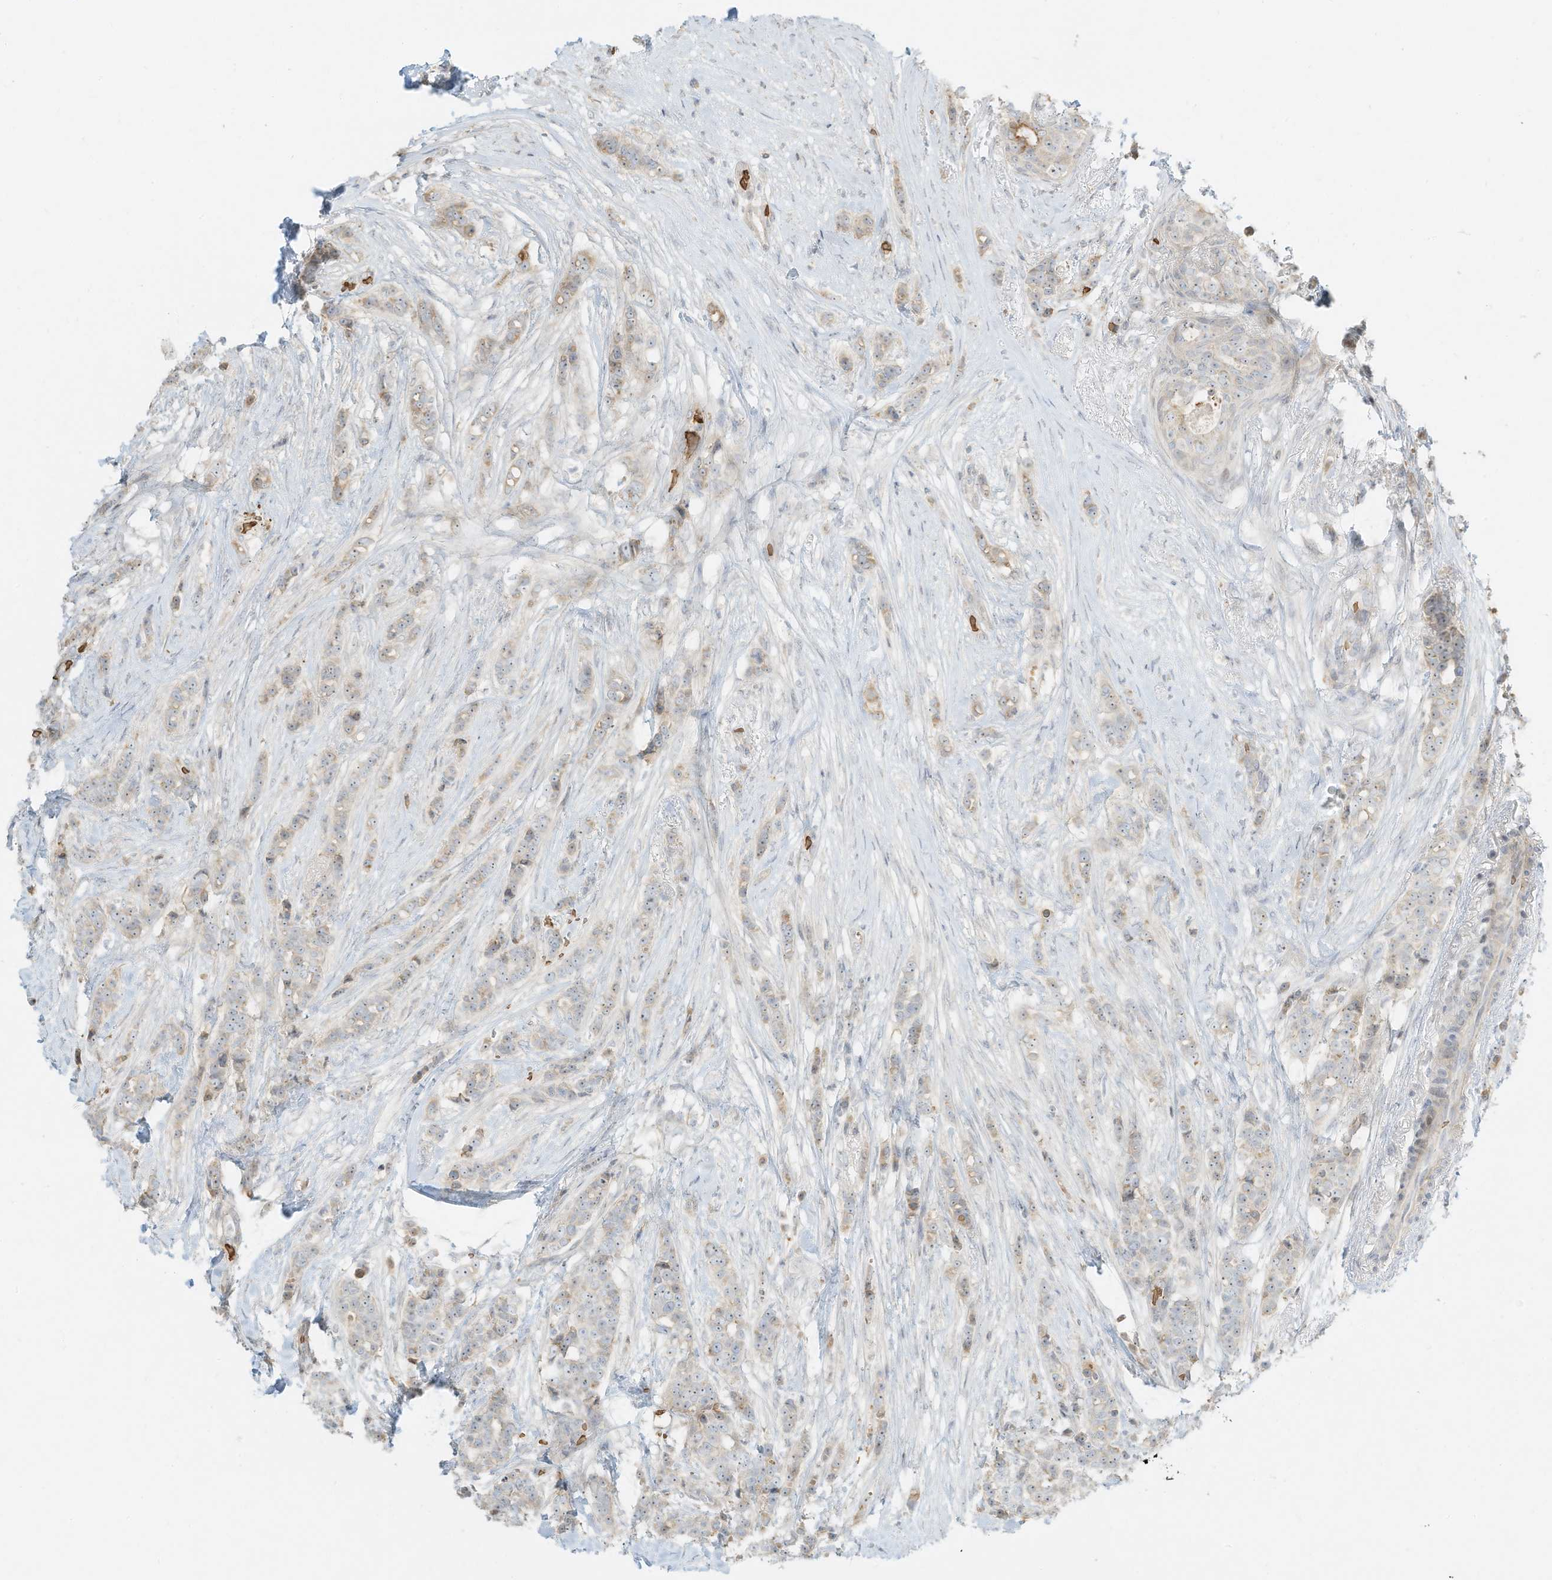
{"staining": {"intensity": "weak", "quantity": "<25%", "location": "cytoplasmic/membranous"}, "tissue": "breast cancer", "cell_type": "Tumor cells", "image_type": "cancer", "snomed": [{"axis": "morphology", "description": "Lobular carcinoma"}, {"axis": "topography", "description": "Breast"}], "caption": "Tumor cells show no significant expression in breast lobular carcinoma.", "gene": "OFD1", "patient": {"sex": "female", "age": 51}}